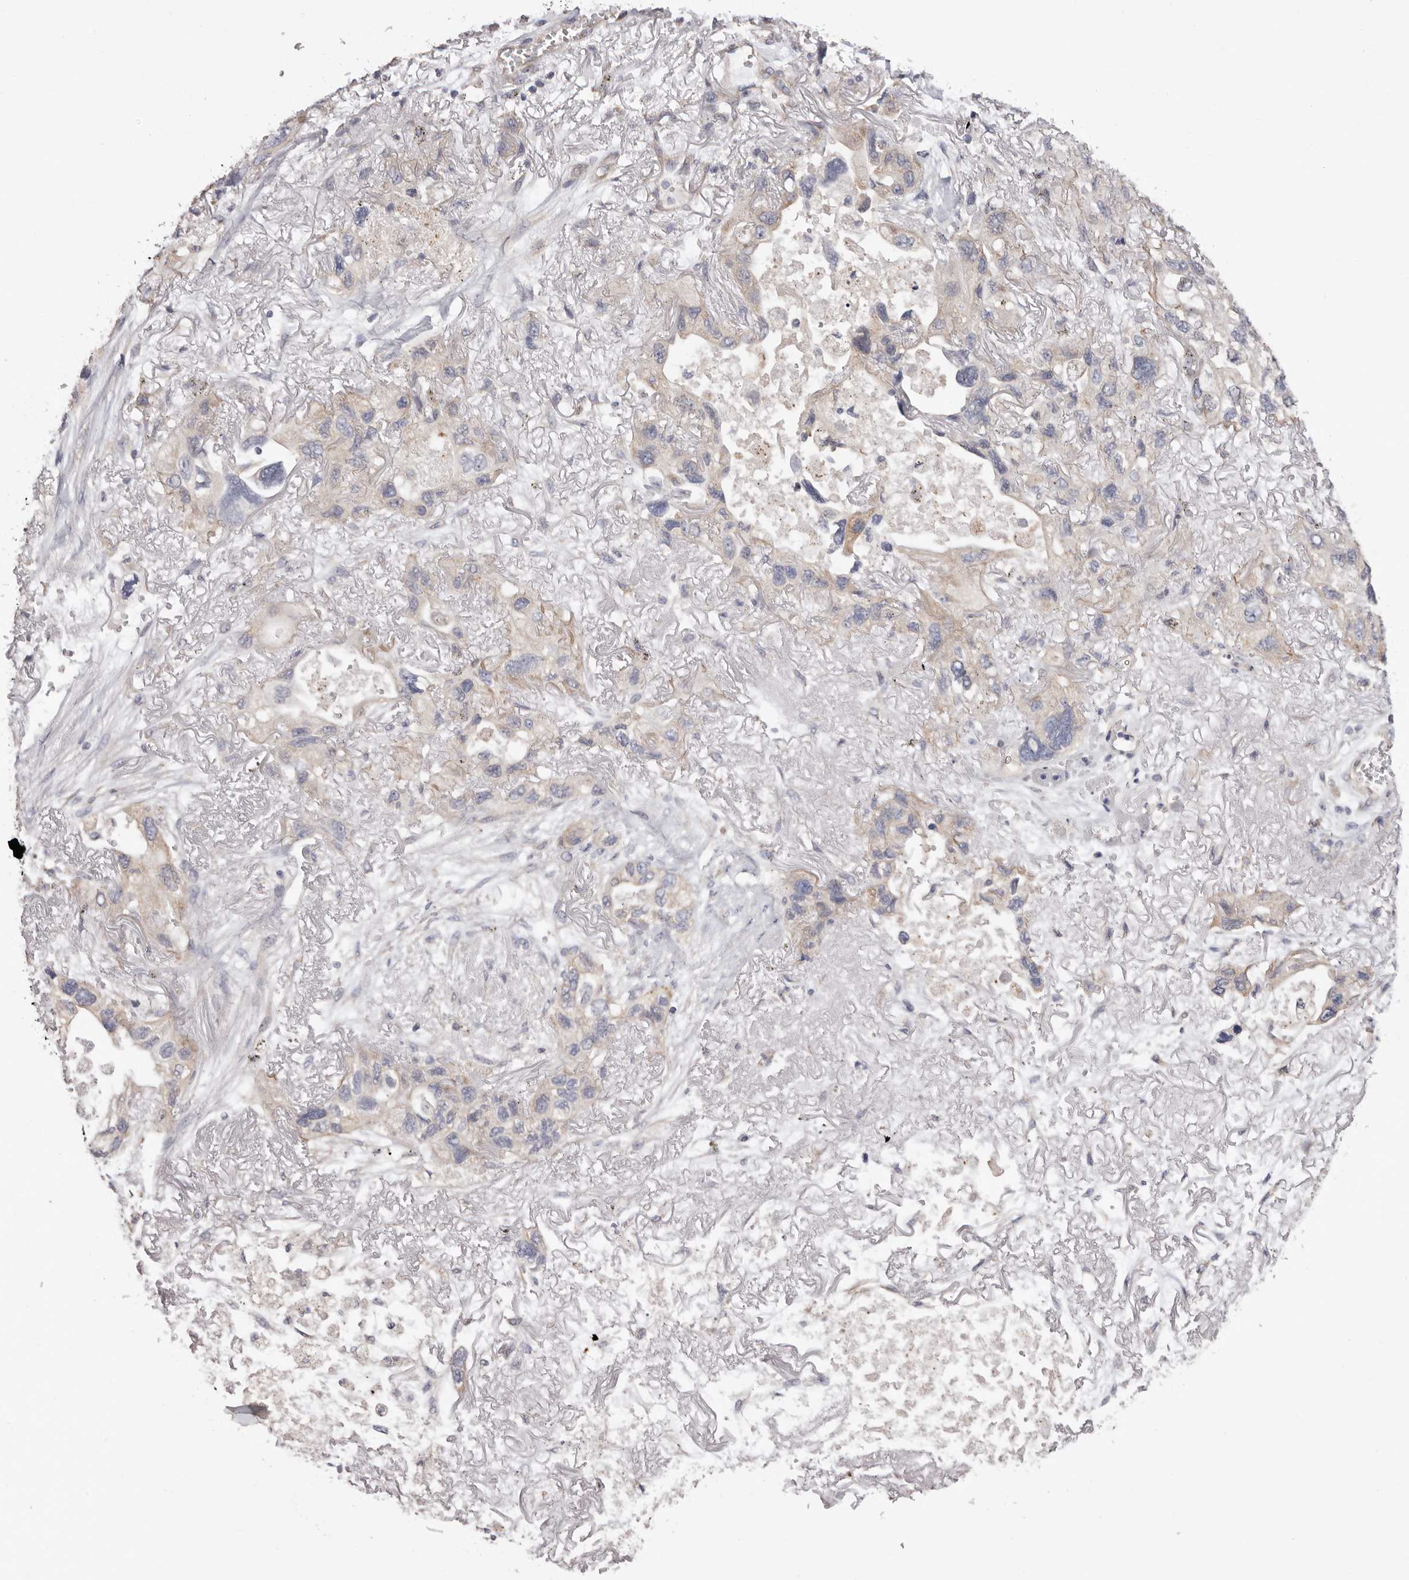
{"staining": {"intensity": "weak", "quantity": "<25%", "location": "cytoplasmic/membranous"}, "tissue": "lung cancer", "cell_type": "Tumor cells", "image_type": "cancer", "snomed": [{"axis": "morphology", "description": "Squamous cell carcinoma, NOS"}, {"axis": "topography", "description": "Lung"}], "caption": "IHC photomicrograph of neoplastic tissue: lung squamous cell carcinoma stained with DAB (3,3'-diaminobenzidine) demonstrates no significant protein staining in tumor cells.", "gene": "FAM167B", "patient": {"sex": "female", "age": 73}}